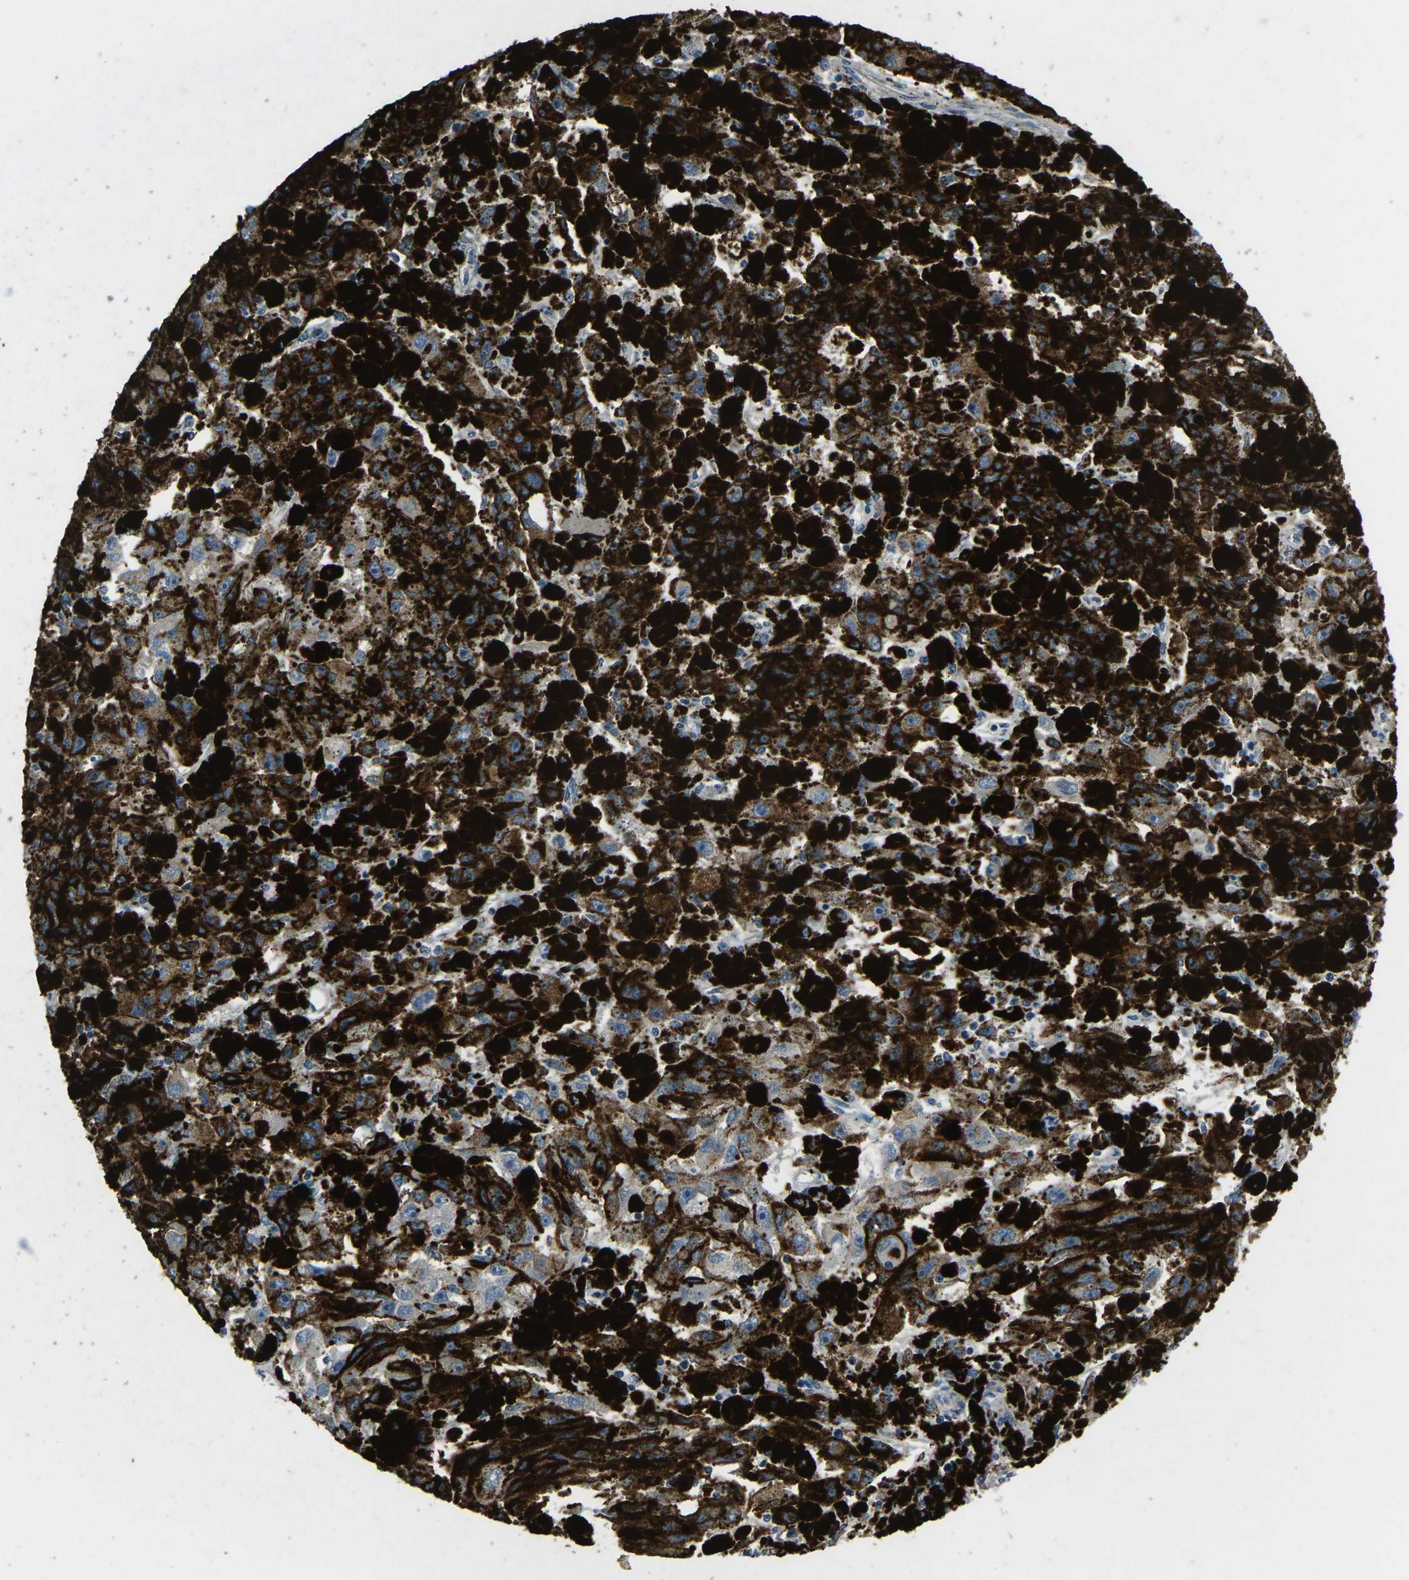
{"staining": {"intensity": "moderate", "quantity": "<25%", "location": "cytoplasmic/membranous"}, "tissue": "melanoma", "cell_type": "Tumor cells", "image_type": "cancer", "snomed": [{"axis": "morphology", "description": "Malignant melanoma, NOS"}, {"axis": "topography", "description": "Skin"}], "caption": "High-power microscopy captured an IHC histopathology image of melanoma, revealing moderate cytoplasmic/membranous staining in approximately <25% of tumor cells.", "gene": "PDCD6IP", "patient": {"sex": "female", "age": 104}}